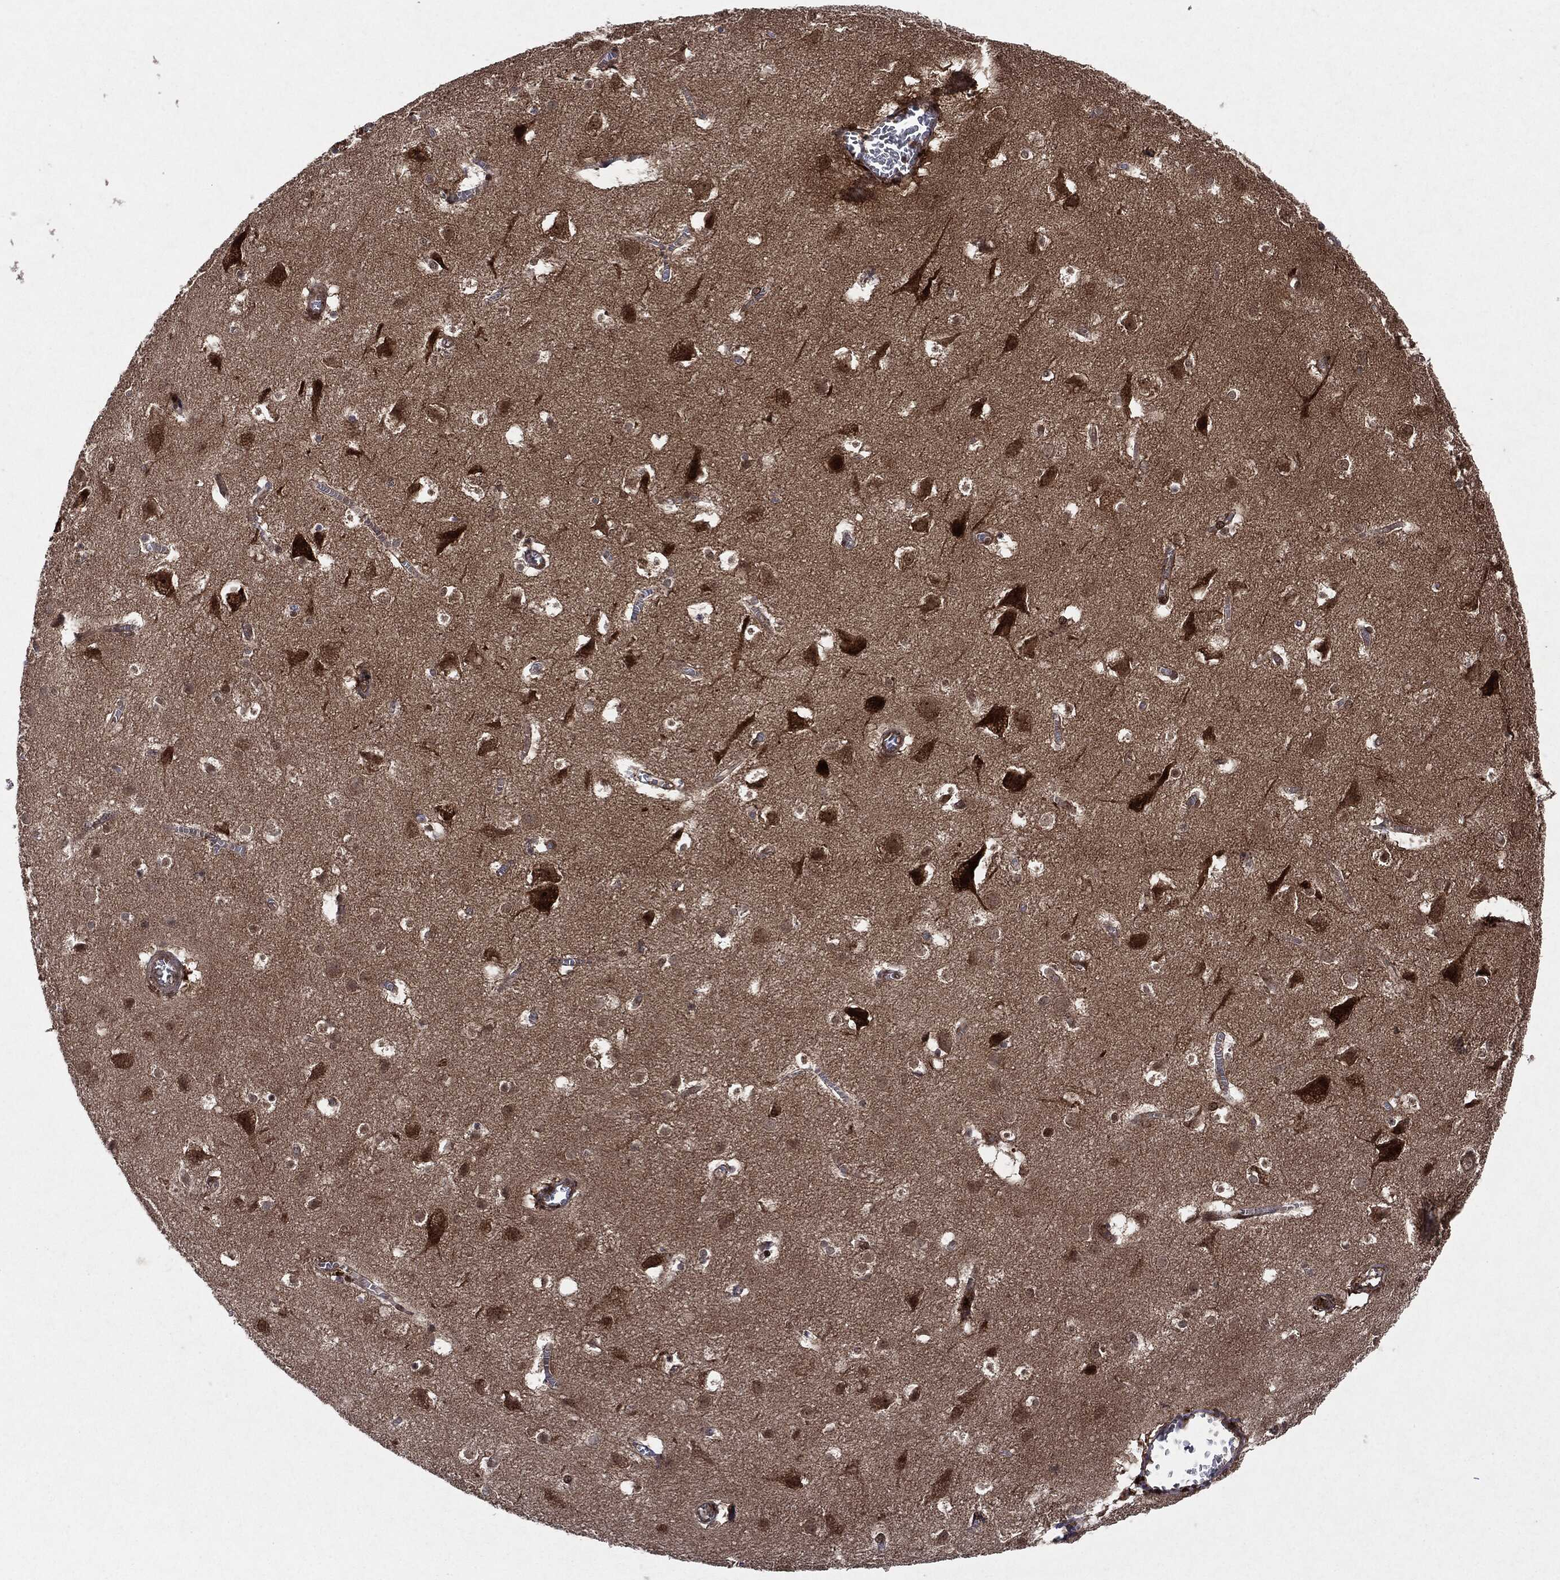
{"staining": {"intensity": "negative", "quantity": "none", "location": "none"}, "tissue": "cerebral cortex", "cell_type": "Endothelial cells", "image_type": "normal", "snomed": [{"axis": "morphology", "description": "Normal tissue, NOS"}, {"axis": "topography", "description": "Cerebral cortex"}], "caption": "Immunohistochemical staining of benign human cerebral cortex shows no significant expression in endothelial cells. The staining was performed using DAB (3,3'-diaminobenzidine) to visualize the protein expression in brown, while the nuclei were stained in blue with hematoxylin (Magnification: 20x).", "gene": "OTUB1", "patient": {"sex": "male", "age": 59}}